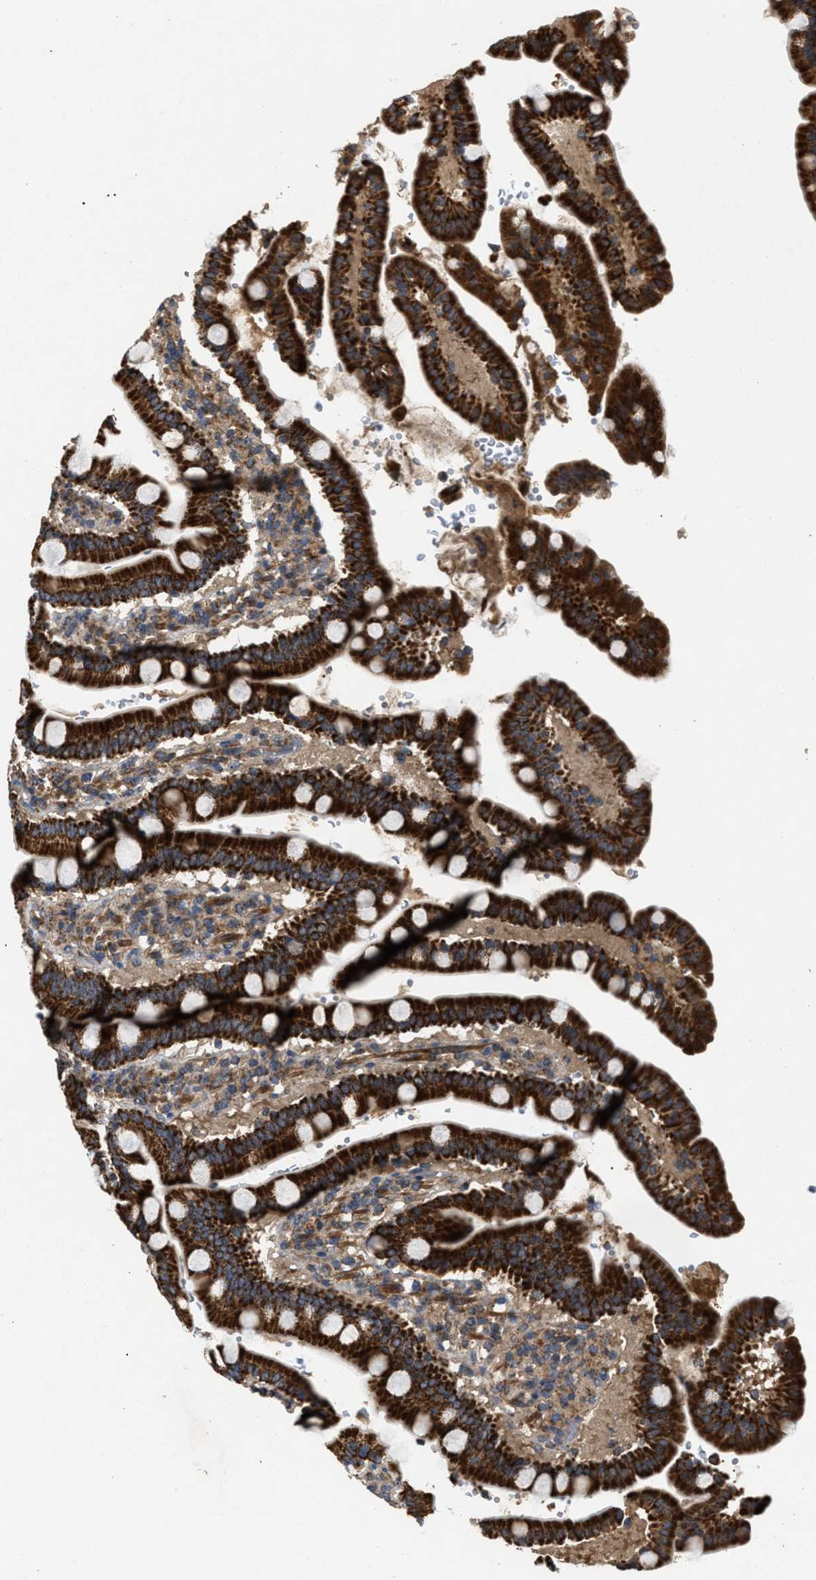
{"staining": {"intensity": "strong", "quantity": ">75%", "location": "cytoplasmic/membranous"}, "tissue": "duodenum", "cell_type": "Glandular cells", "image_type": "normal", "snomed": [{"axis": "morphology", "description": "Normal tissue, NOS"}, {"axis": "topography", "description": "Small intestine, NOS"}], "caption": "Immunohistochemistry (IHC) histopathology image of unremarkable human duodenum stained for a protein (brown), which reveals high levels of strong cytoplasmic/membranous staining in about >75% of glandular cells.", "gene": "TACO1", "patient": {"sex": "female", "age": 71}}